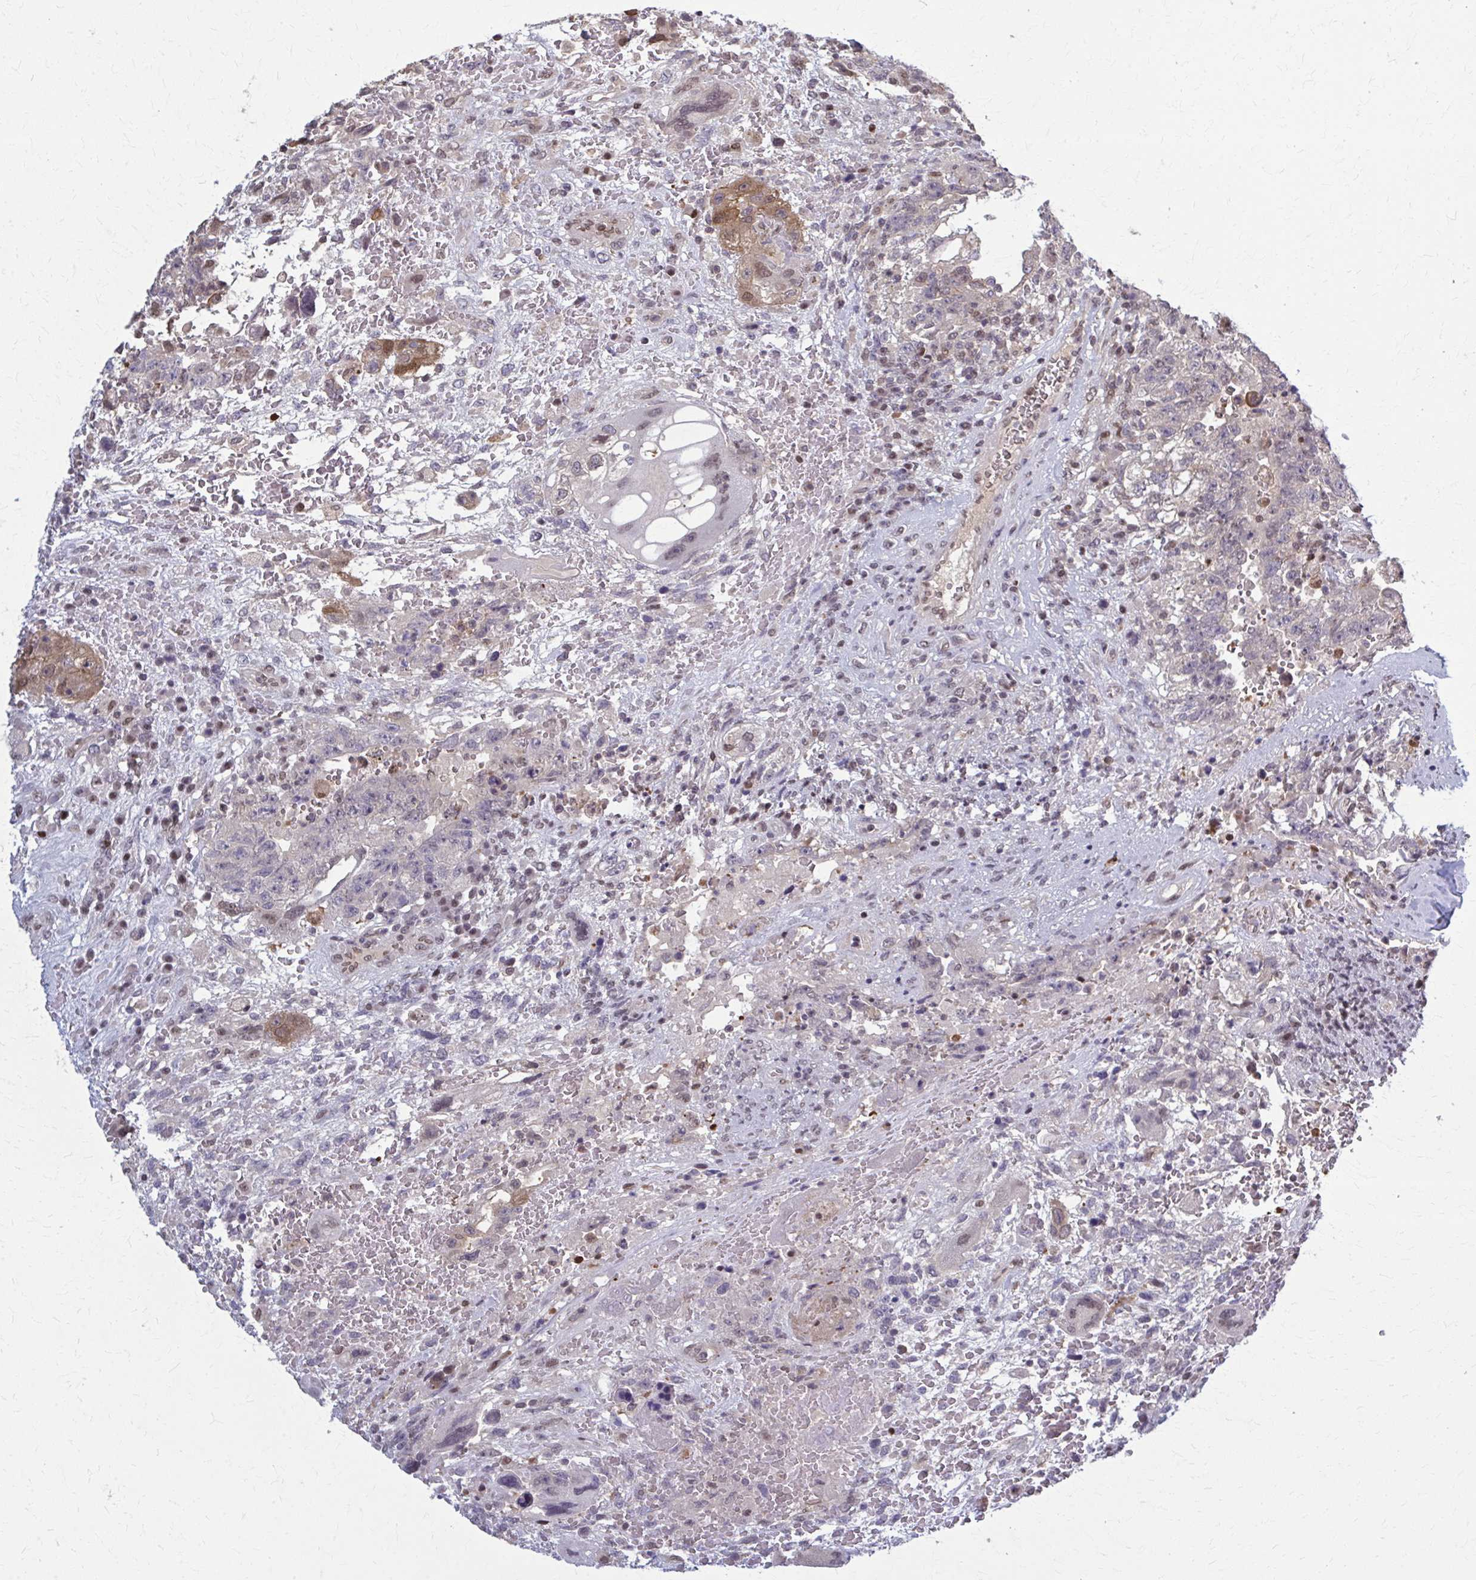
{"staining": {"intensity": "negative", "quantity": "none", "location": "none"}, "tissue": "testis cancer", "cell_type": "Tumor cells", "image_type": "cancer", "snomed": [{"axis": "morphology", "description": "Carcinoma, Embryonal, NOS"}, {"axis": "topography", "description": "Testis"}], "caption": "Tumor cells show no significant protein positivity in testis embryonal carcinoma. The staining was performed using DAB to visualize the protein expression in brown, while the nuclei were stained in blue with hematoxylin (Magnification: 20x).", "gene": "MDH1", "patient": {"sex": "male", "age": 26}}